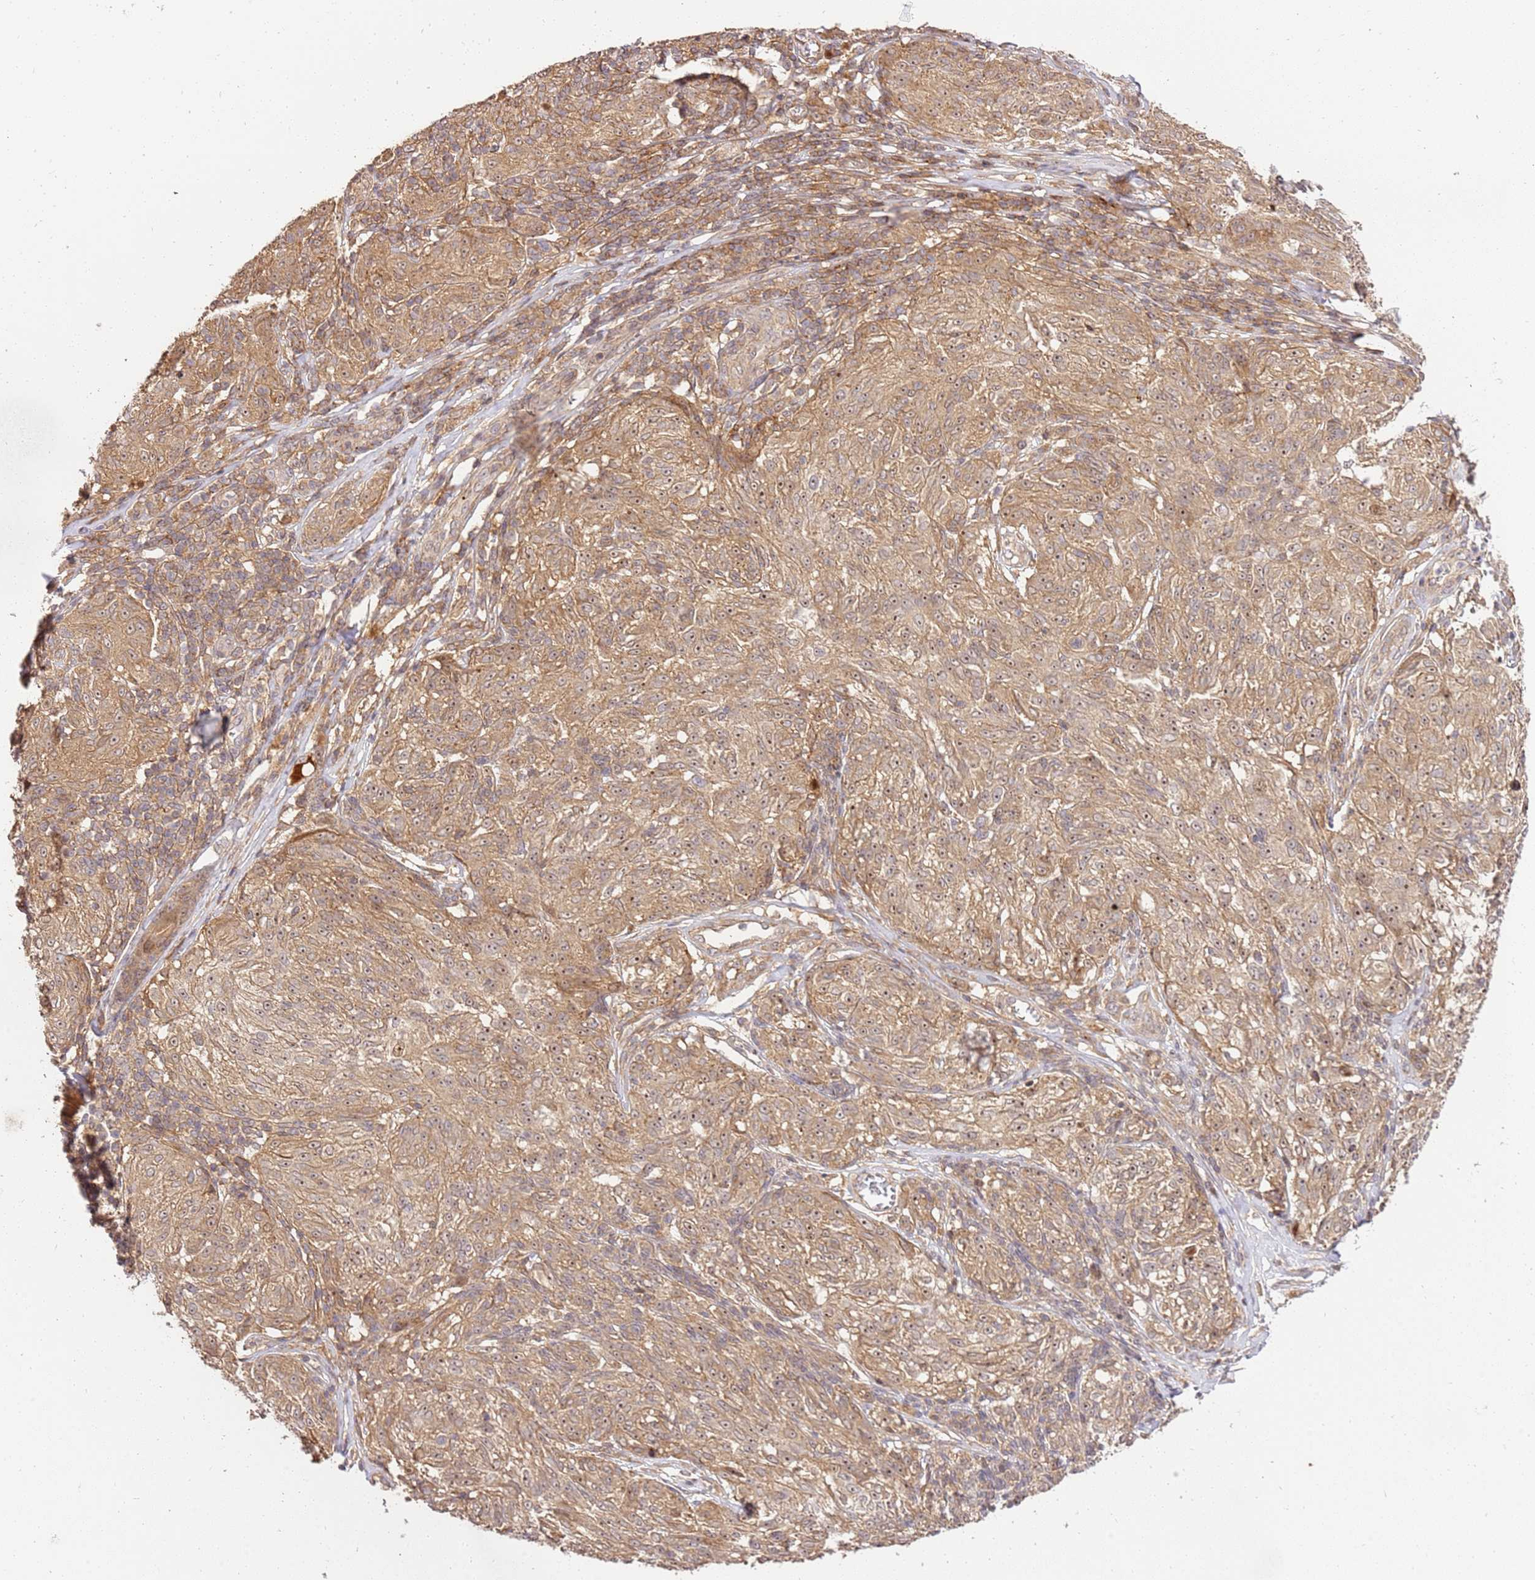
{"staining": {"intensity": "weak", "quantity": ">75%", "location": "nuclear"}, "tissue": "melanoma", "cell_type": "Tumor cells", "image_type": "cancer", "snomed": [{"axis": "morphology", "description": "Malignant melanoma, NOS"}, {"axis": "topography", "description": "Skin"}], "caption": "Immunohistochemistry (IHC) (DAB (3,3'-diaminobenzidine)) staining of human malignant melanoma displays weak nuclear protein positivity in about >75% of tumor cells. The staining was performed using DAB (3,3'-diaminobenzidine) to visualize the protein expression in brown, while the nuclei were stained in blue with hematoxylin (Magnification: 20x).", "gene": "GAREM1", "patient": {"sex": "female", "age": 63}}